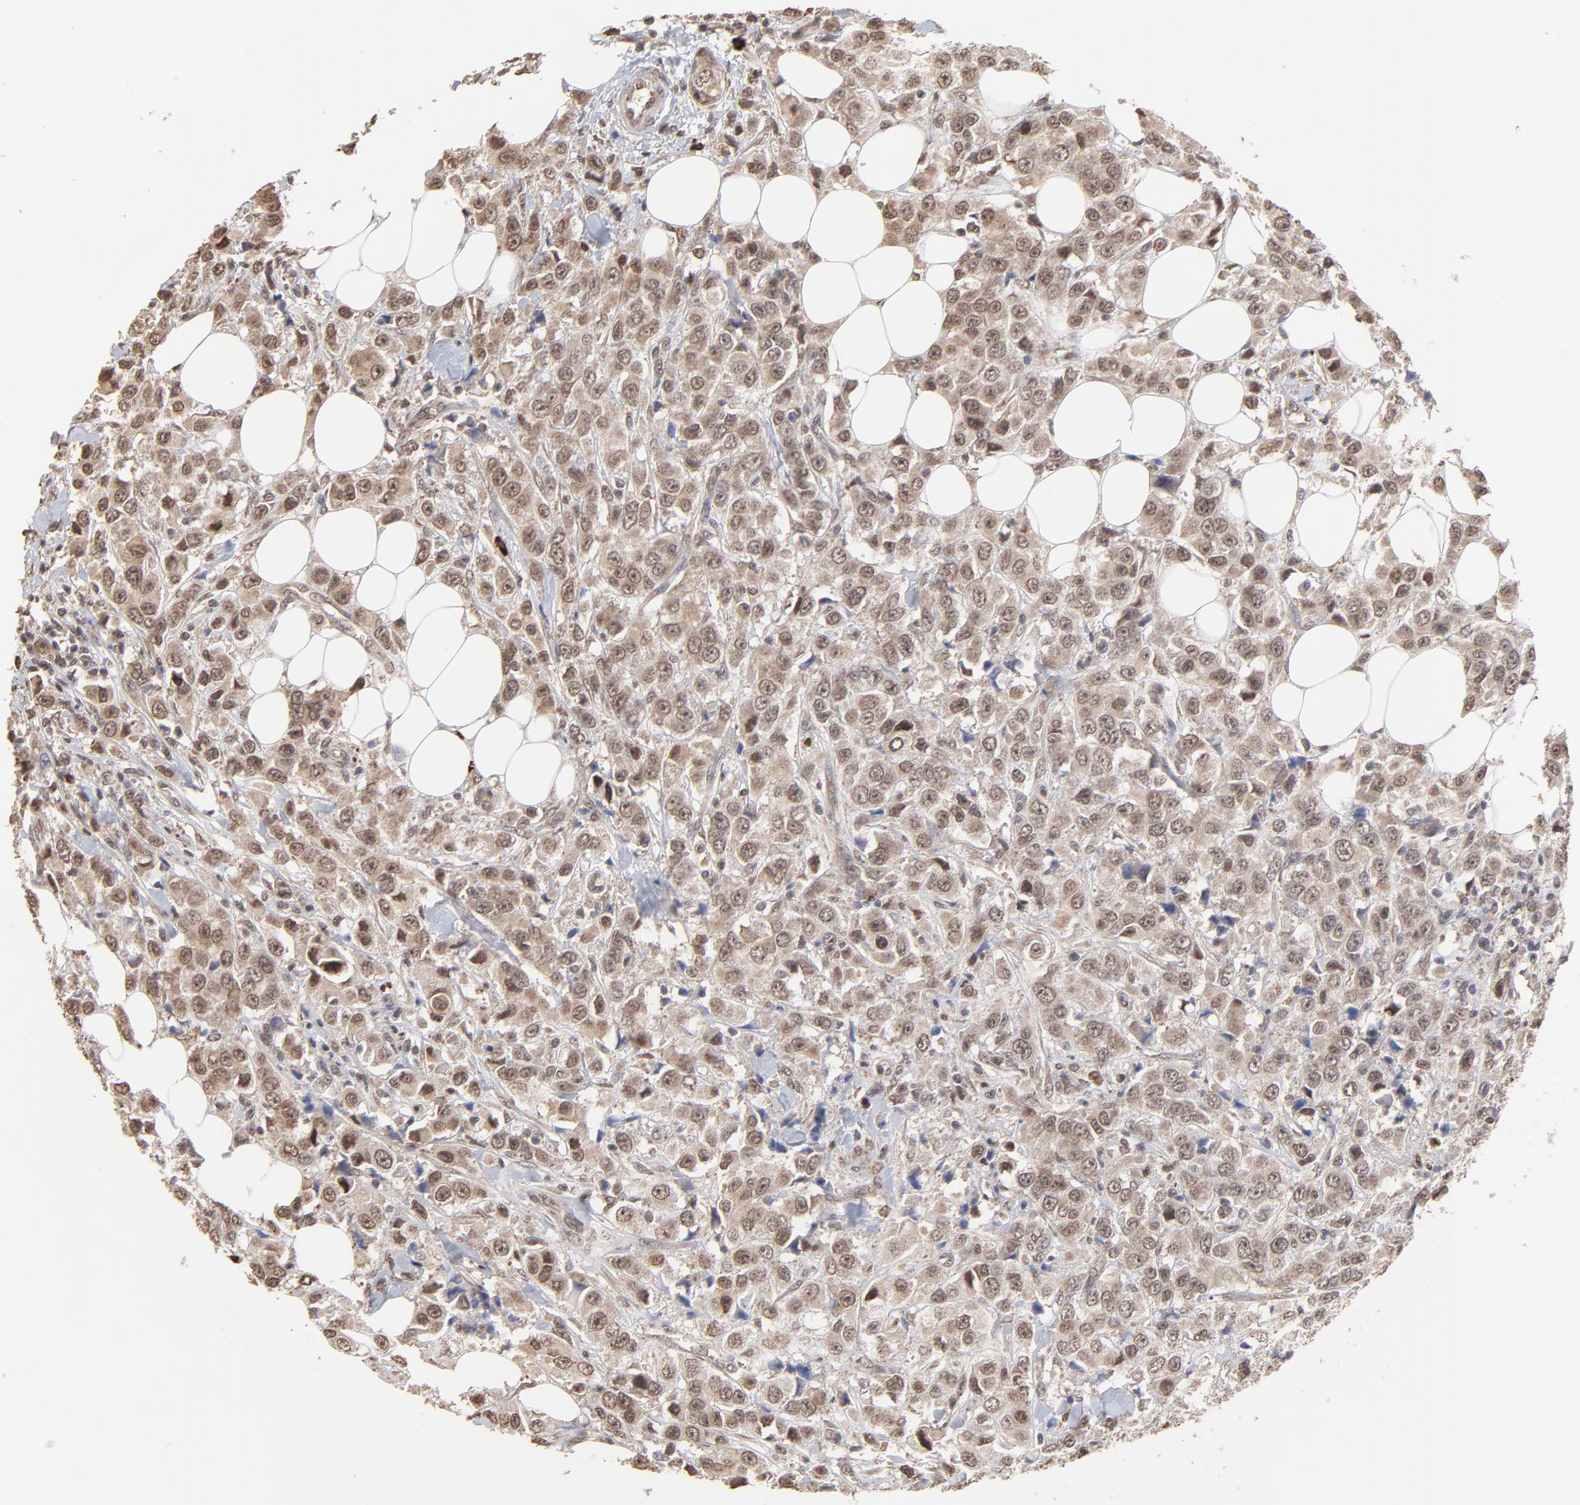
{"staining": {"intensity": "moderate", "quantity": ">75%", "location": "cytoplasmic/membranous"}, "tissue": "breast cancer", "cell_type": "Tumor cells", "image_type": "cancer", "snomed": [{"axis": "morphology", "description": "Duct carcinoma"}, {"axis": "topography", "description": "Breast"}], "caption": "Protein expression analysis of breast cancer (intraductal carcinoma) shows moderate cytoplasmic/membranous positivity in about >75% of tumor cells.", "gene": "CHM", "patient": {"sex": "female", "age": 58}}